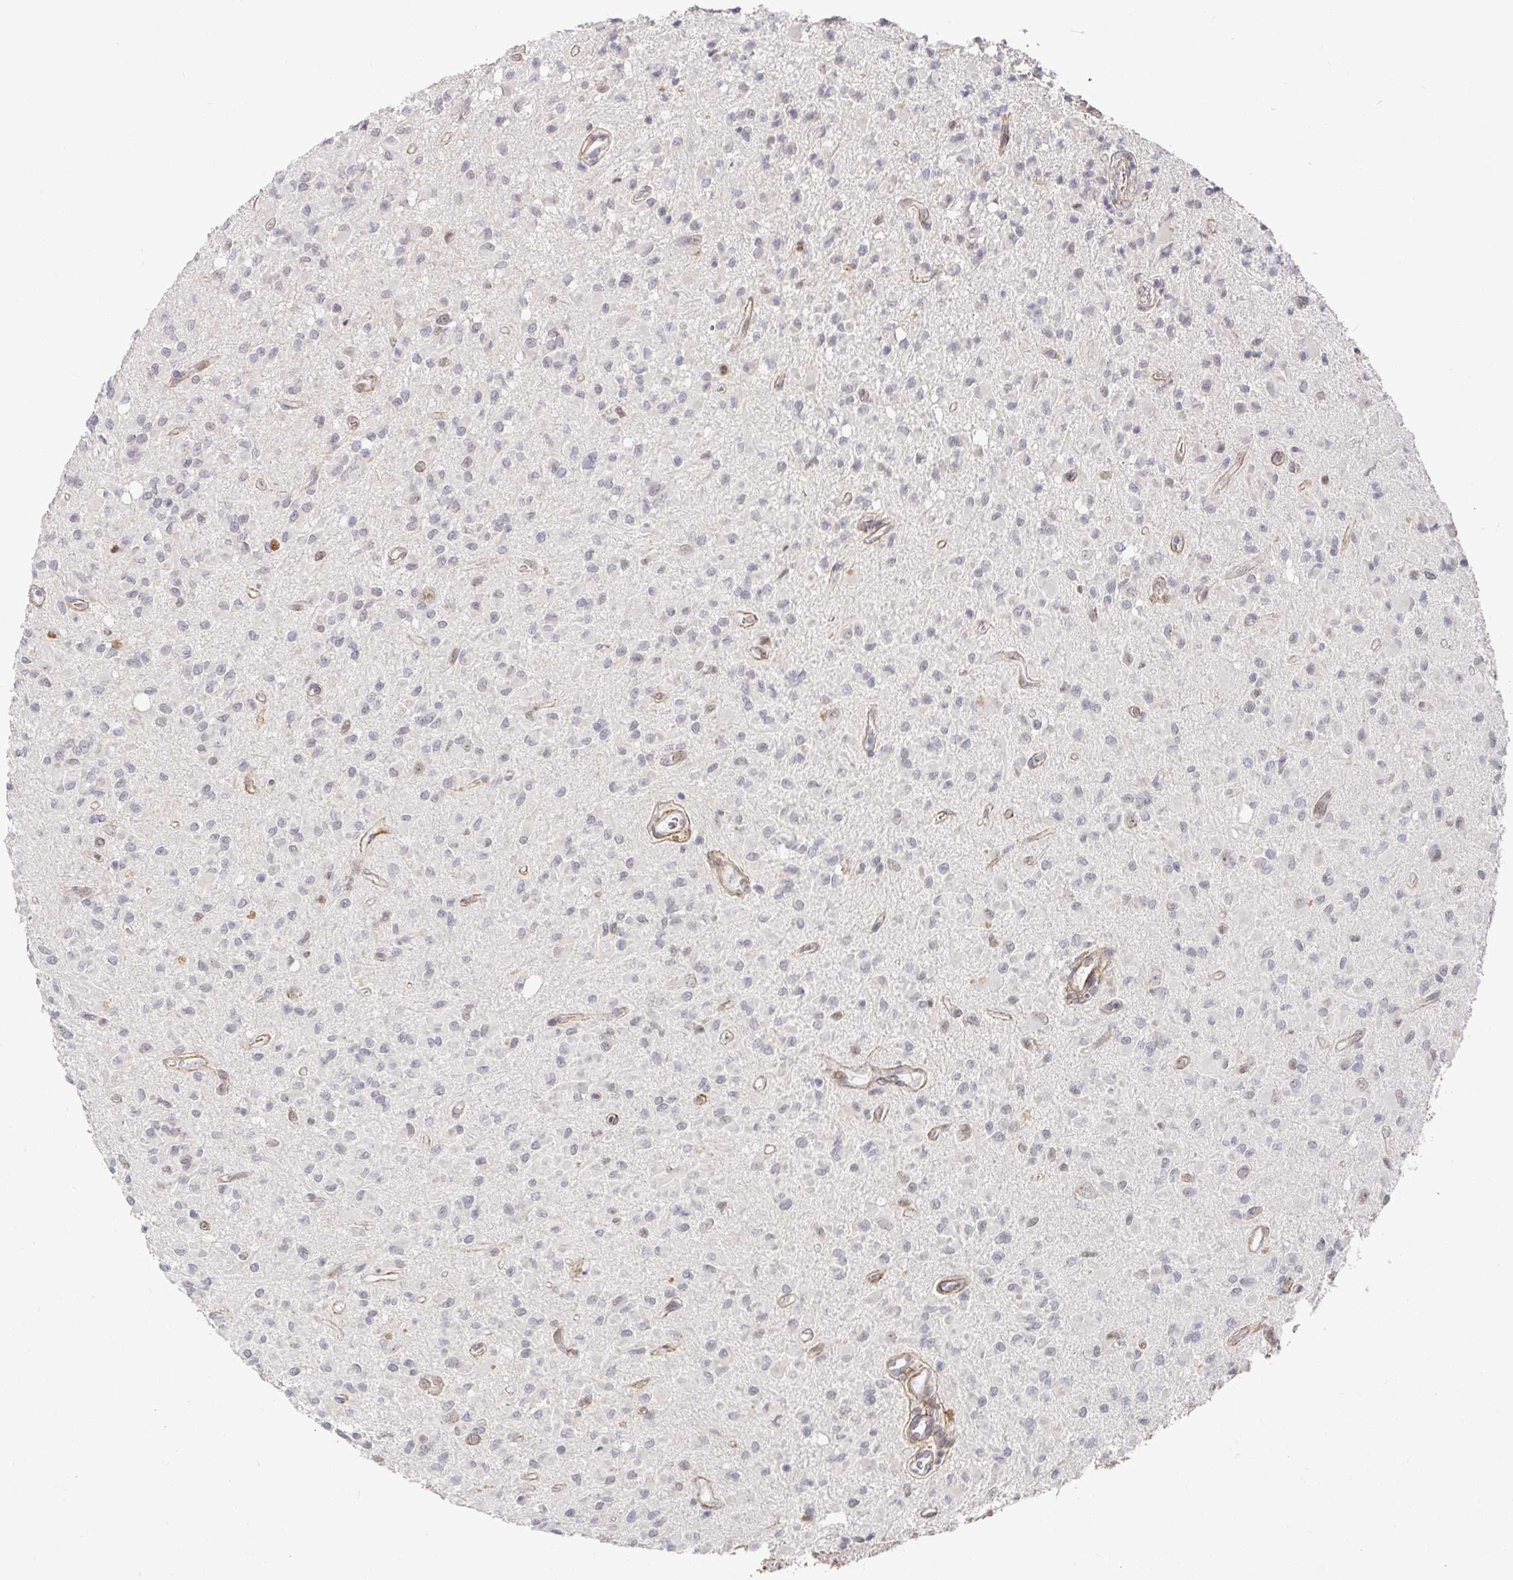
{"staining": {"intensity": "negative", "quantity": "none", "location": "none"}, "tissue": "glioma", "cell_type": "Tumor cells", "image_type": "cancer", "snomed": [{"axis": "morphology", "description": "Glioma, malignant, Low grade"}, {"axis": "topography", "description": "Brain"}], "caption": "IHC of human malignant low-grade glioma displays no staining in tumor cells. (DAB (3,3'-diaminobenzidine) immunohistochemistry (IHC), high magnification).", "gene": "RCOR1", "patient": {"sex": "female", "age": 33}}